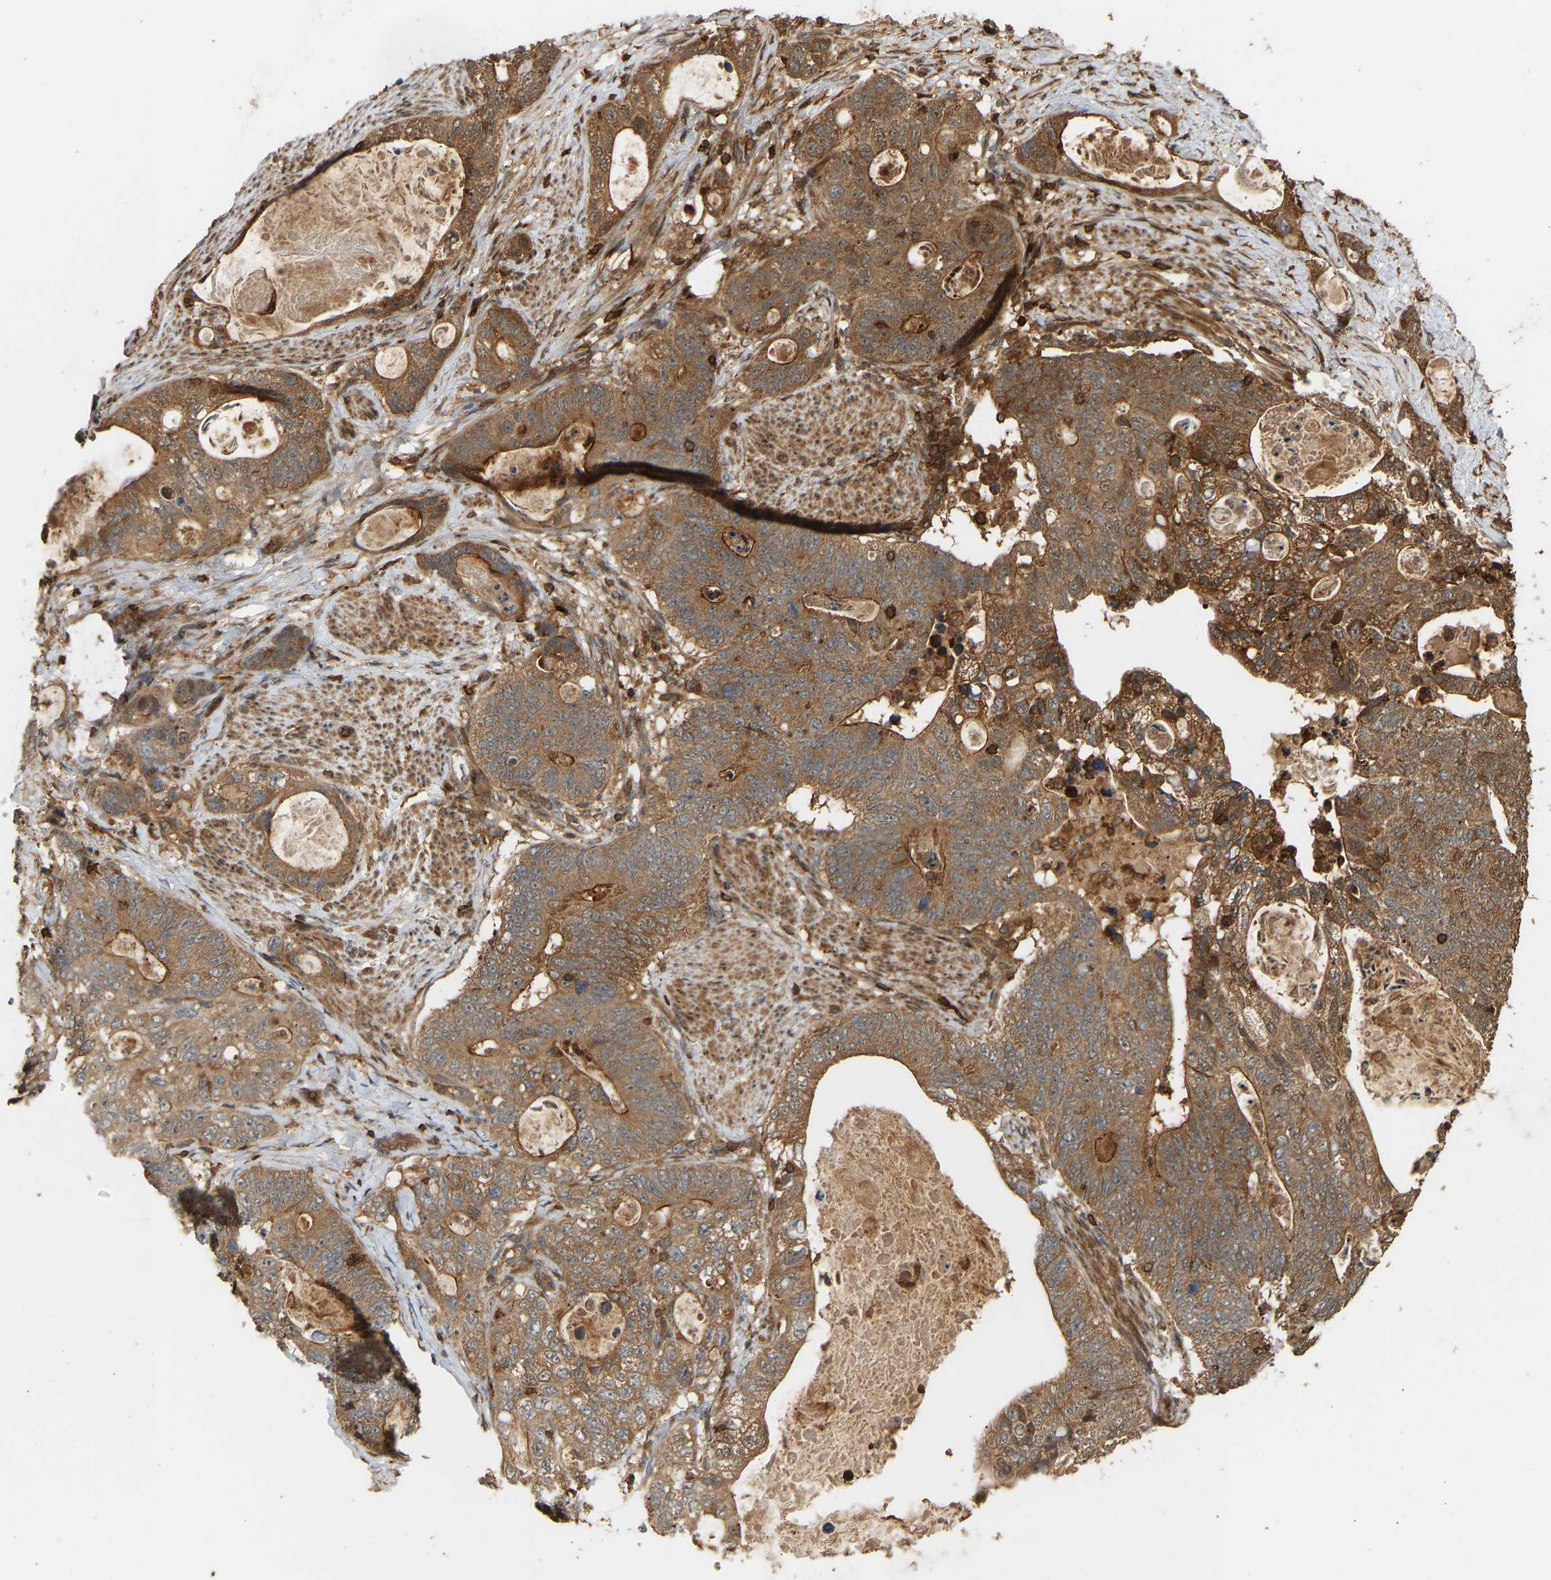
{"staining": {"intensity": "moderate", "quantity": ">75%", "location": "cytoplasmic/membranous"}, "tissue": "stomach cancer", "cell_type": "Tumor cells", "image_type": "cancer", "snomed": [{"axis": "morphology", "description": "Normal tissue, NOS"}, {"axis": "morphology", "description": "Adenocarcinoma, NOS"}, {"axis": "topography", "description": "Stomach"}], "caption": "Moderate cytoplasmic/membranous staining for a protein is identified in approximately >75% of tumor cells of stomach cancer using immunohistochemistry.", "gene": "GOPC", "patient": {"sex": "female", "age": 89}}